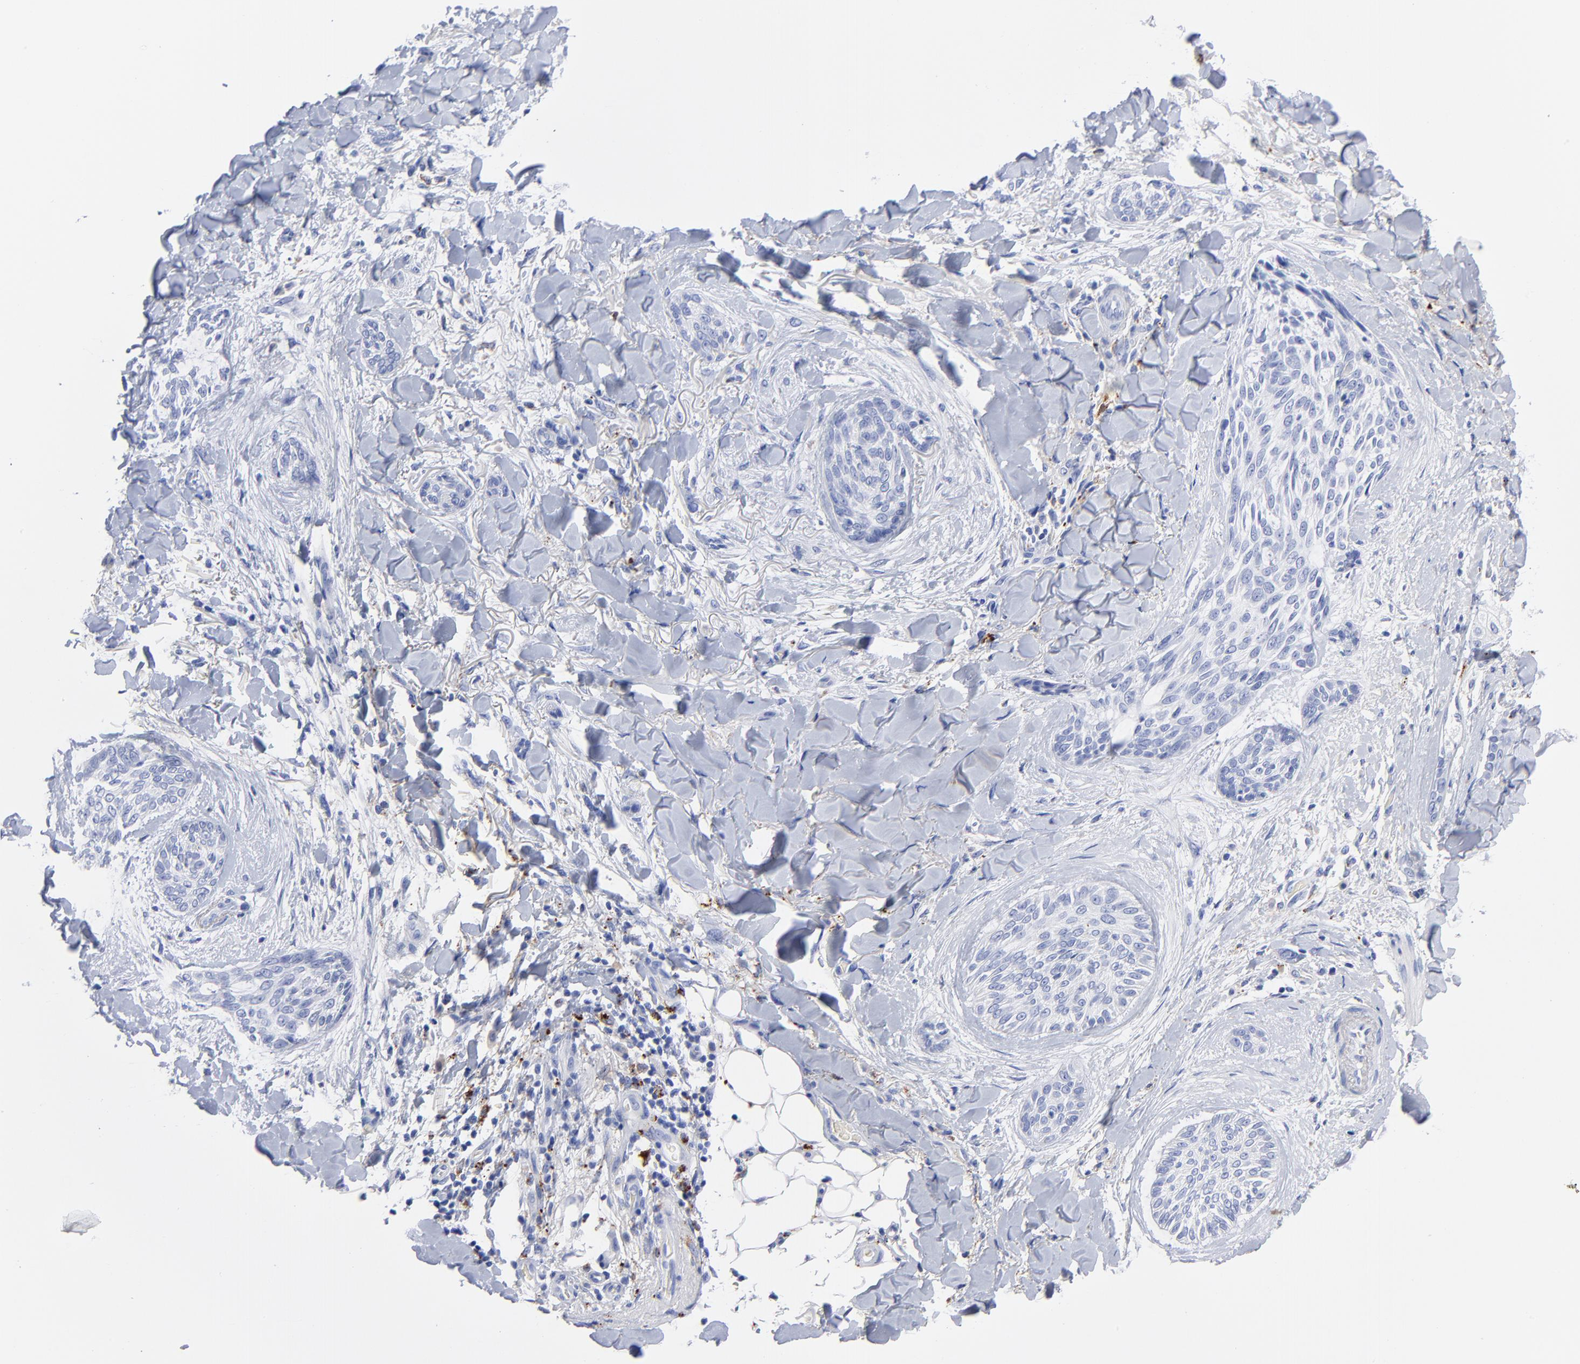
{"staining": {"intensity": "negative", "quantity": "none", "location": "none"}, "tissue": "skin cancer", "cell_type": "Tumor cells", "image_type": "cancer", "snomed": [{"axis": "morphology", "description": "Normal tissue, NOS"}, {"axis": "morphology", "description": "Basal cell carcinoma"}, {"axis": "topography", "description": "Skin"}], "caption": "Skin basal cell carcinoma stained for a protein using IHC demonstrates no positivity tumor cells.", "gene": "CPVL", "patient": {"sex": "female", "age": 71}}